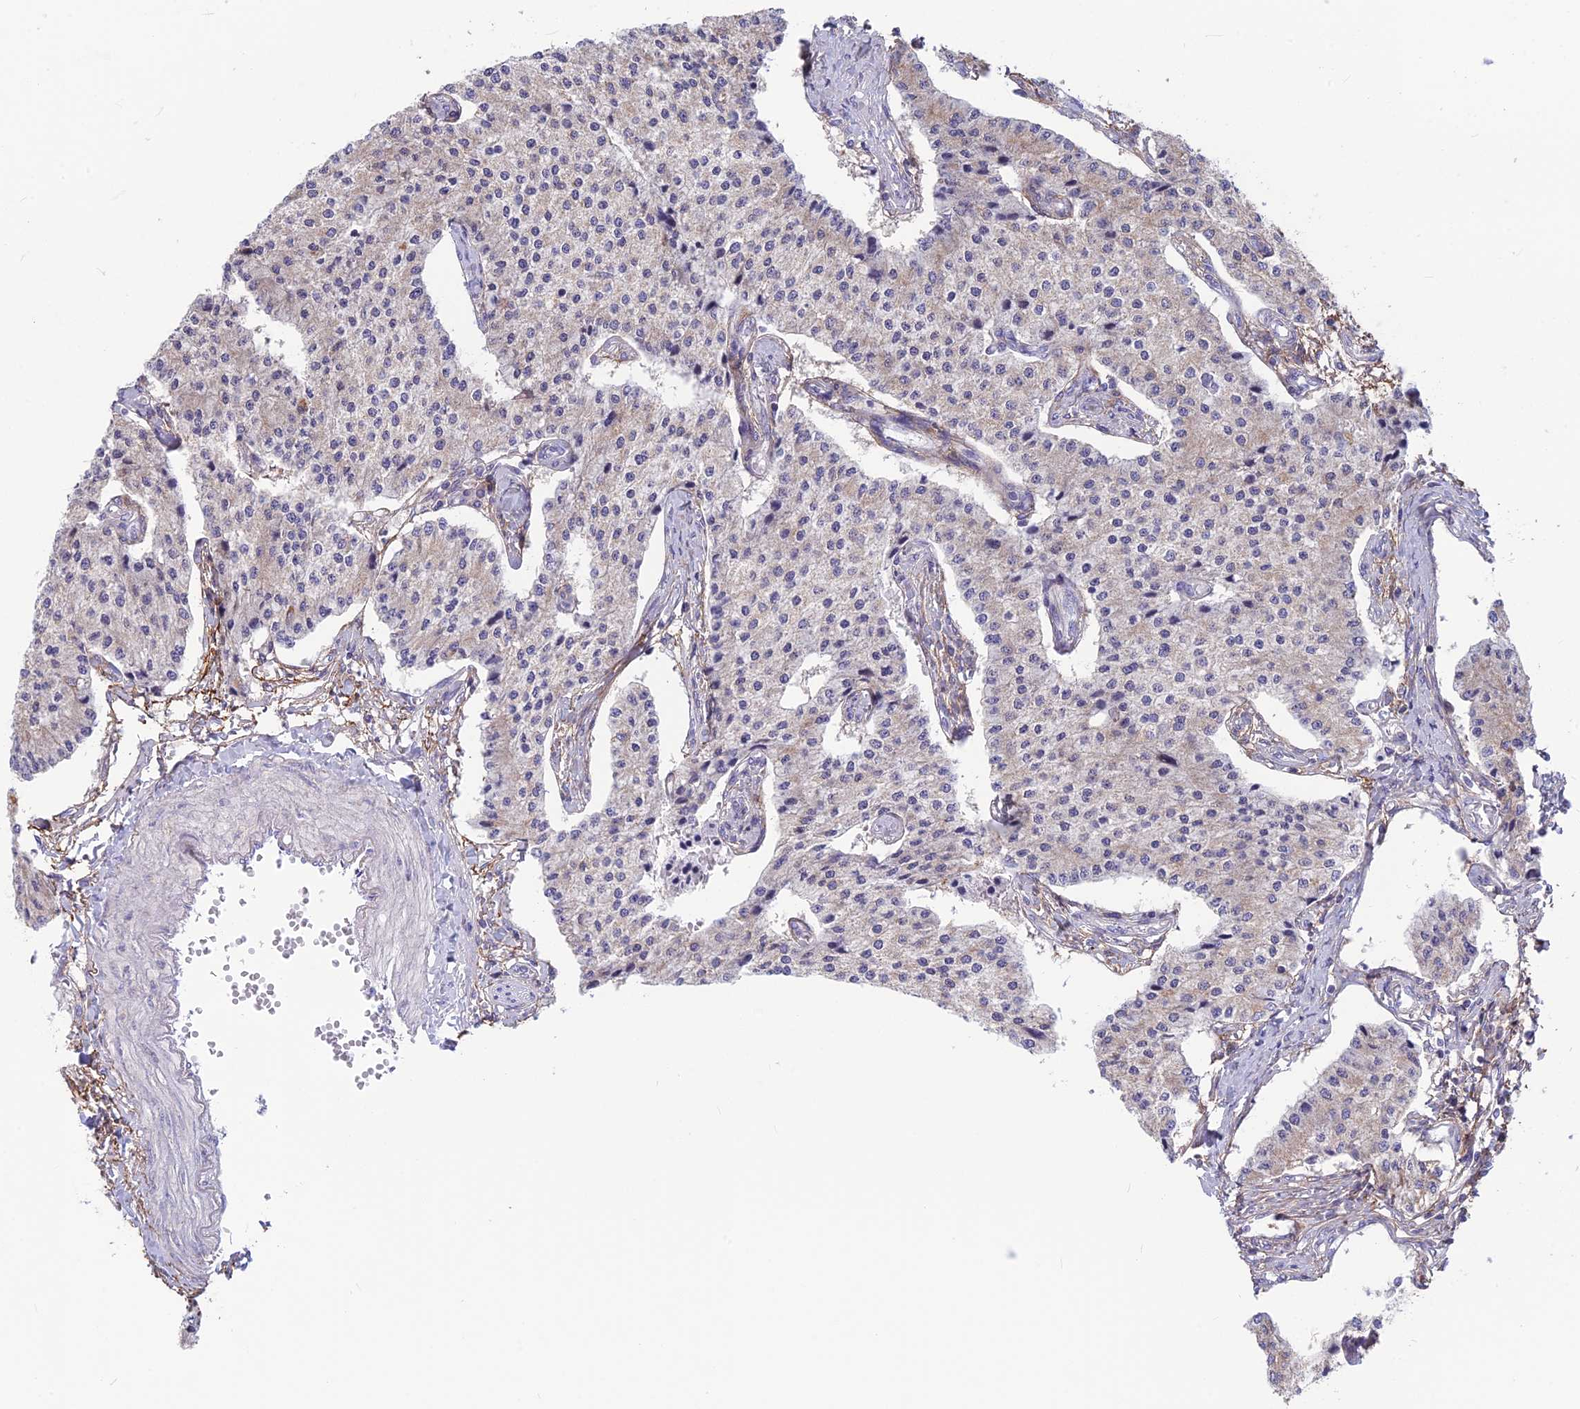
{"staining": {"intensity": "weak", "quantity": "25%-75%", "location": "cytoplasmic/membranous"}, "tissue": "carcinoid", "cell_type": "Tumor cells", "image_type": "cancer", "snomed": [{"axis": "morphology", "description": "Carcinoid, malignant, NOS"}, {"axis": "topography", "description": "Colon"}], "caption": "Carcinoid stained for a protein shows weak cytoplasmic/membranous positivity in tumor cells.", "gene": "PLAC9", "patient": {"sex": "female", "age": 52}}